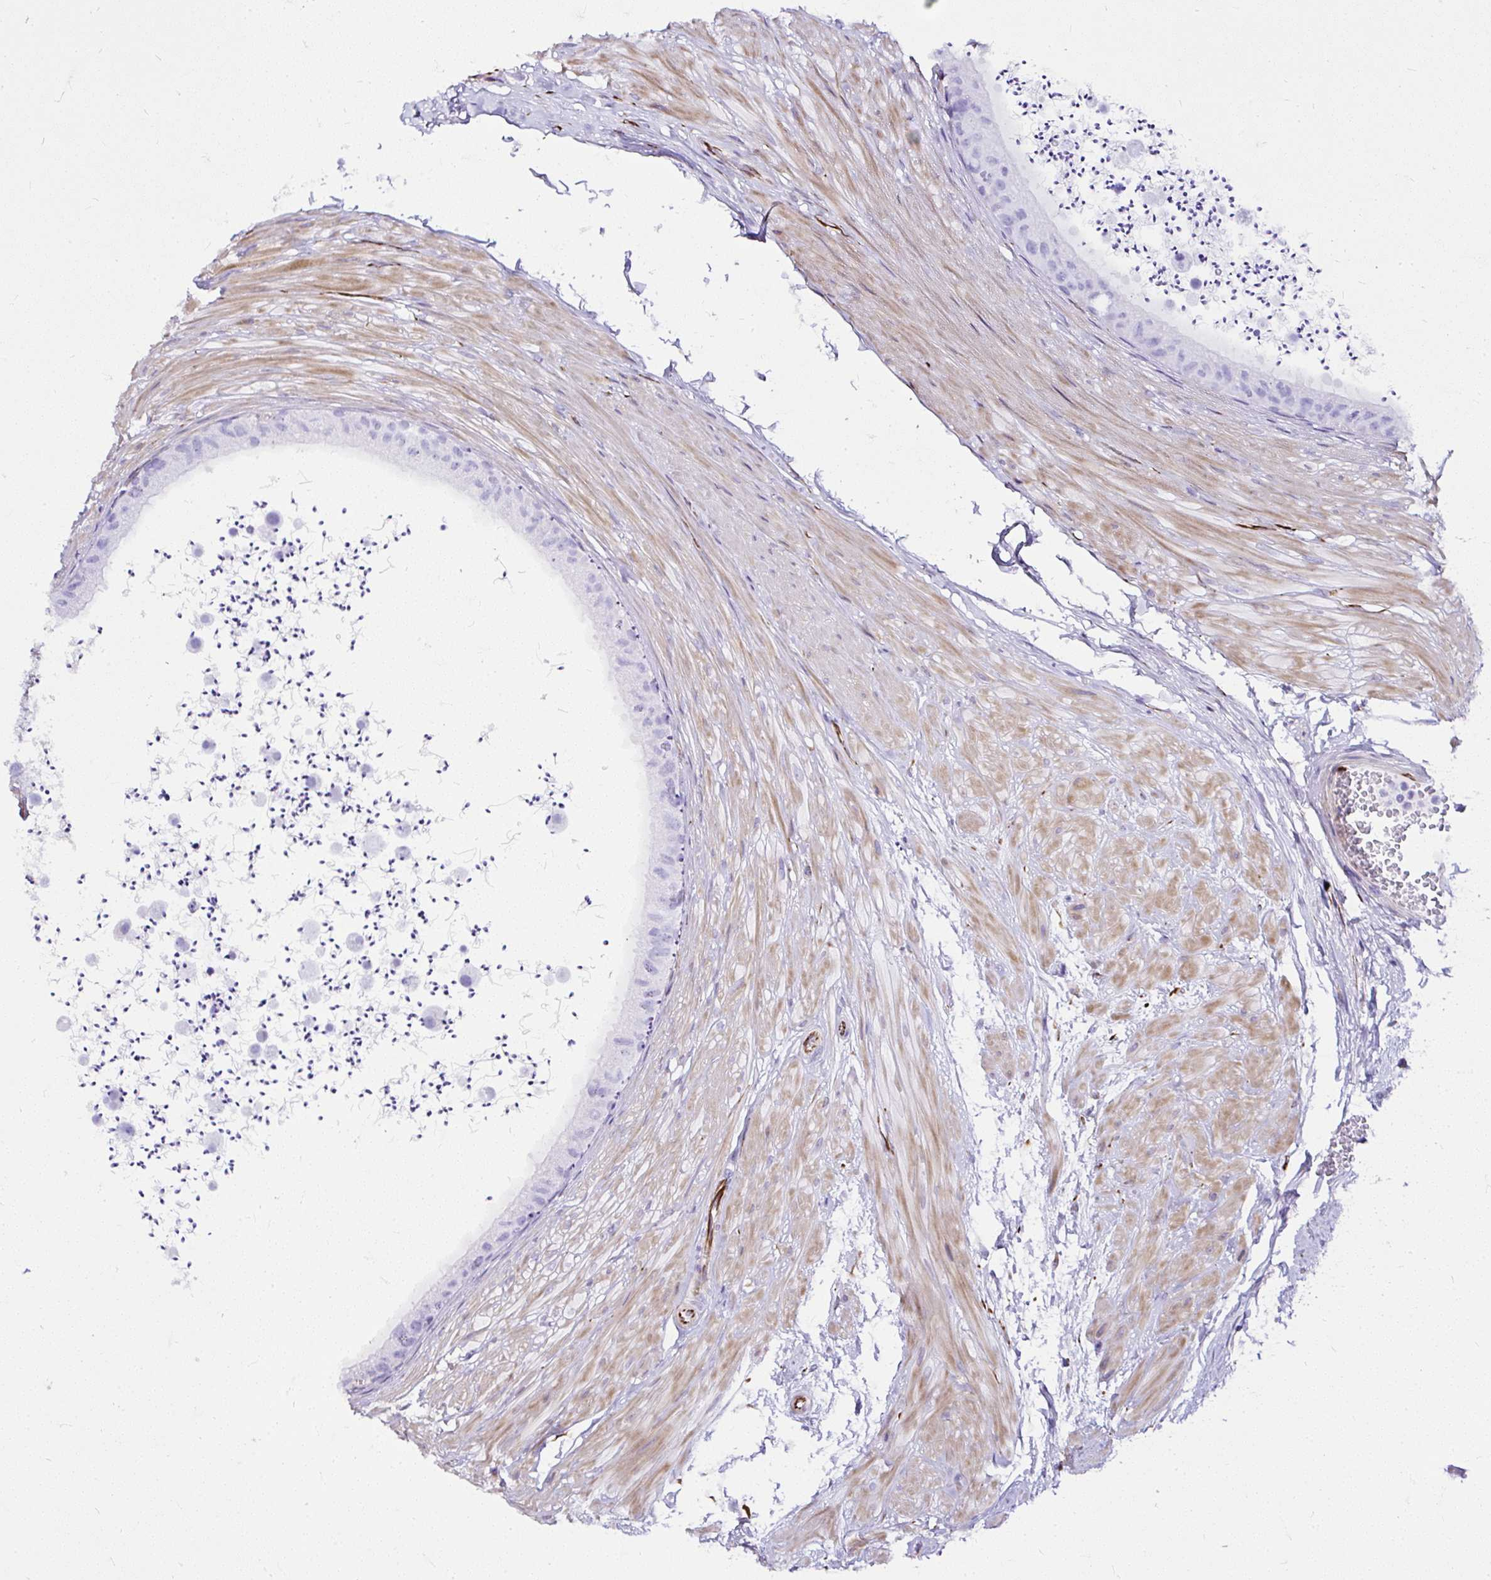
{"staining": {"intensity": "negative", "quantity": "none", "location": "none"}, "tissue": "epididymis", "cell_type": "Glandular cells", "image_type": "normal", "snomed": [{"axis": "morphology", "description": "Normal tissue, NOS"}, {"axis": "topography", "description": "Epididymis"}, {"axis": "topography", "description": "Peripheral nerve tissue"}], "caption": "Epididymis stained for a protein using IHC reveals no staining glandular cells.", "gene": "DEPDC5", "patient": {"sex": "male", "age": 32}}